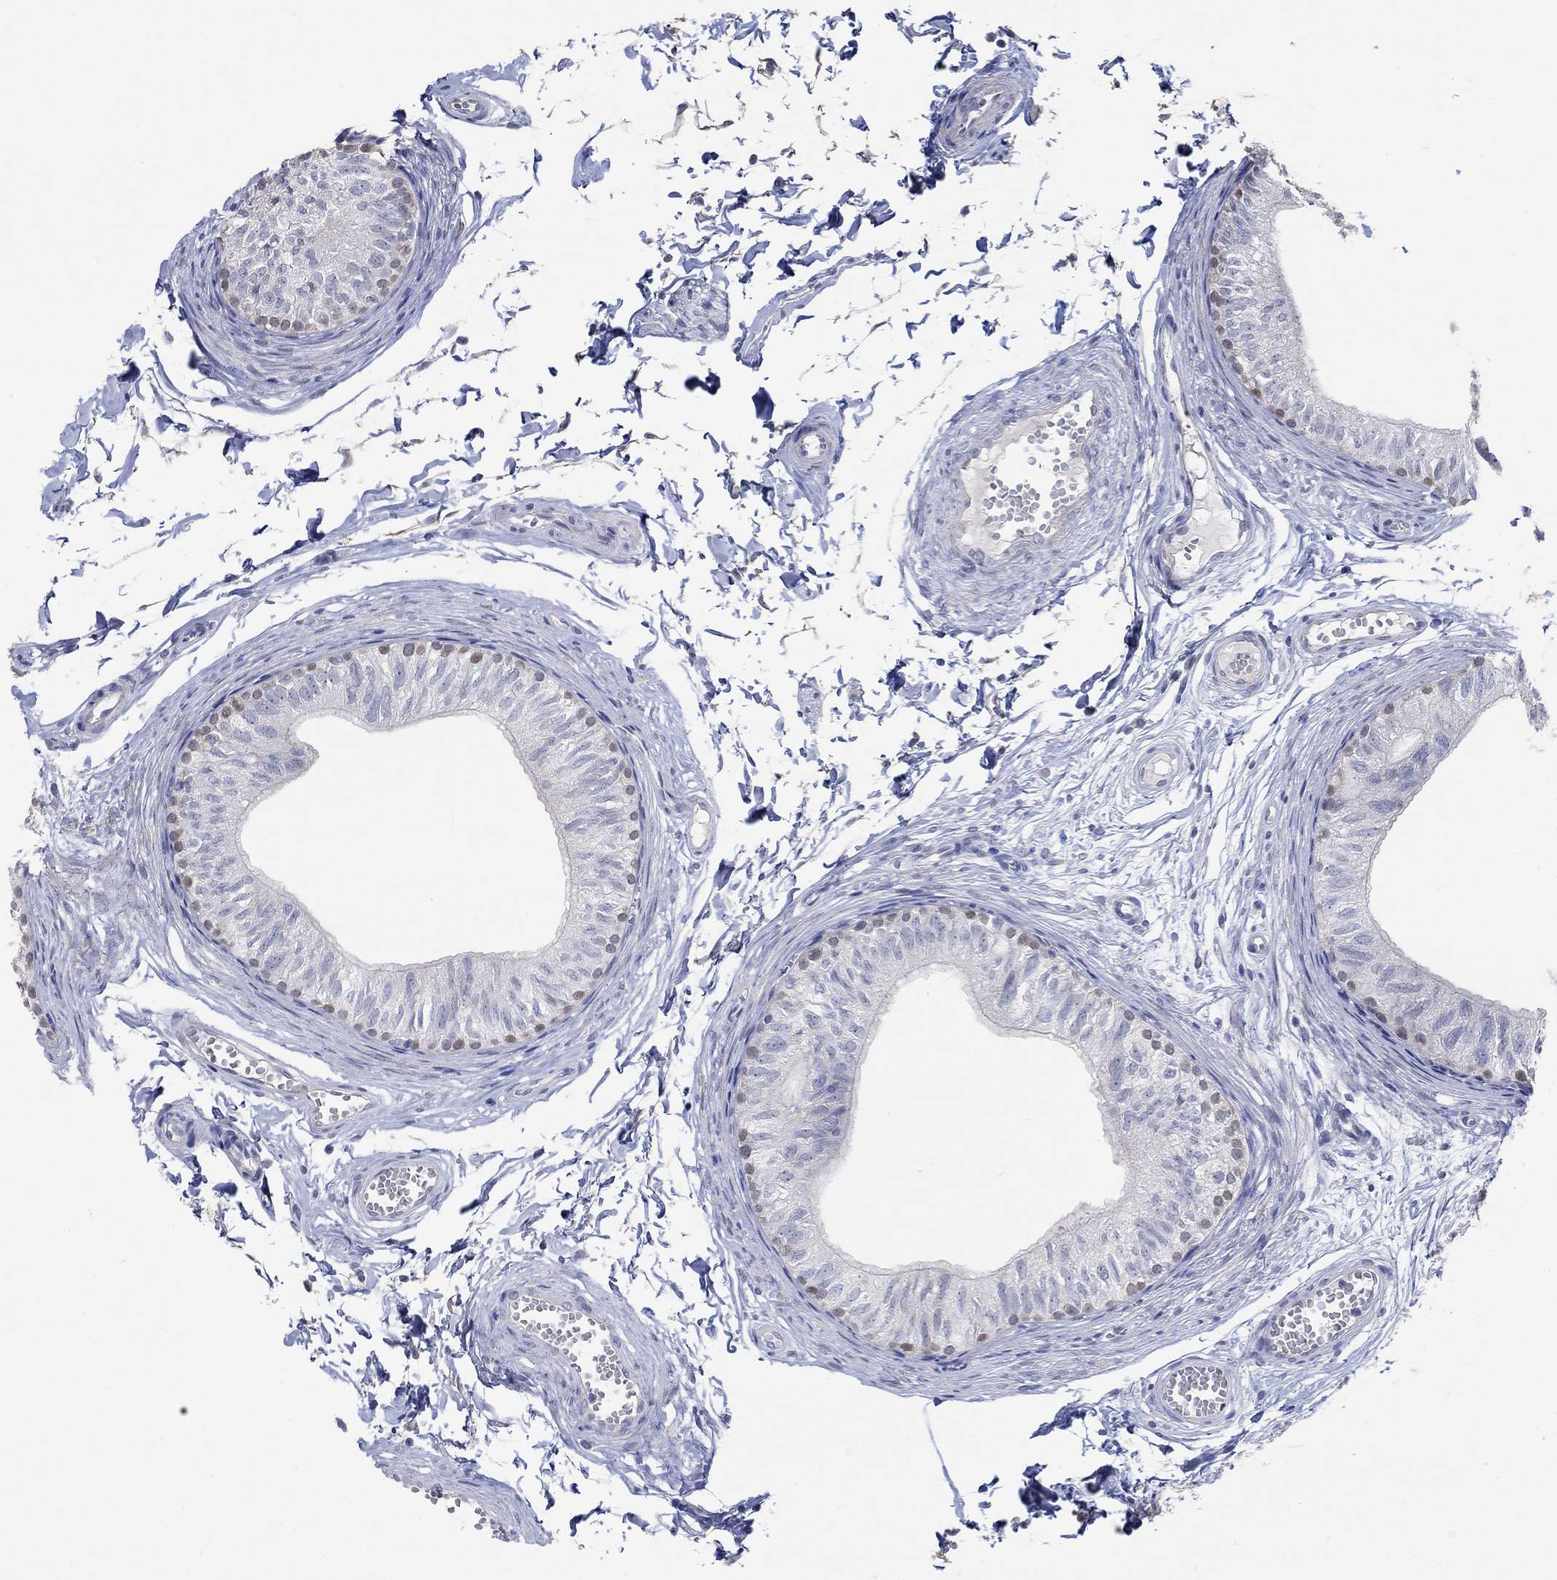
{"staining": {"intensity": "weak", "quantity": "<25%", "location": "nuclear"}, "tissue": "epididymis", "cell_type": "Glandular cells", "image_type": "normal", "snomed": [{"axis": "morphology", "description": "Normal tissue, NOS"}, {"axis": "topography", "description": "Epididymis"}], "caption": "High magnification brightfield microscopy of benign epididymis stained with DAB (brown) and counterstained with hematoxylin (blue): glandular cells show no significant positivity. (DAB immunohistochemistry visualized using brightfield microscopy, high magnification).", "gene": "PNMA5", "patient": {"sex": "male", "age": 22}}